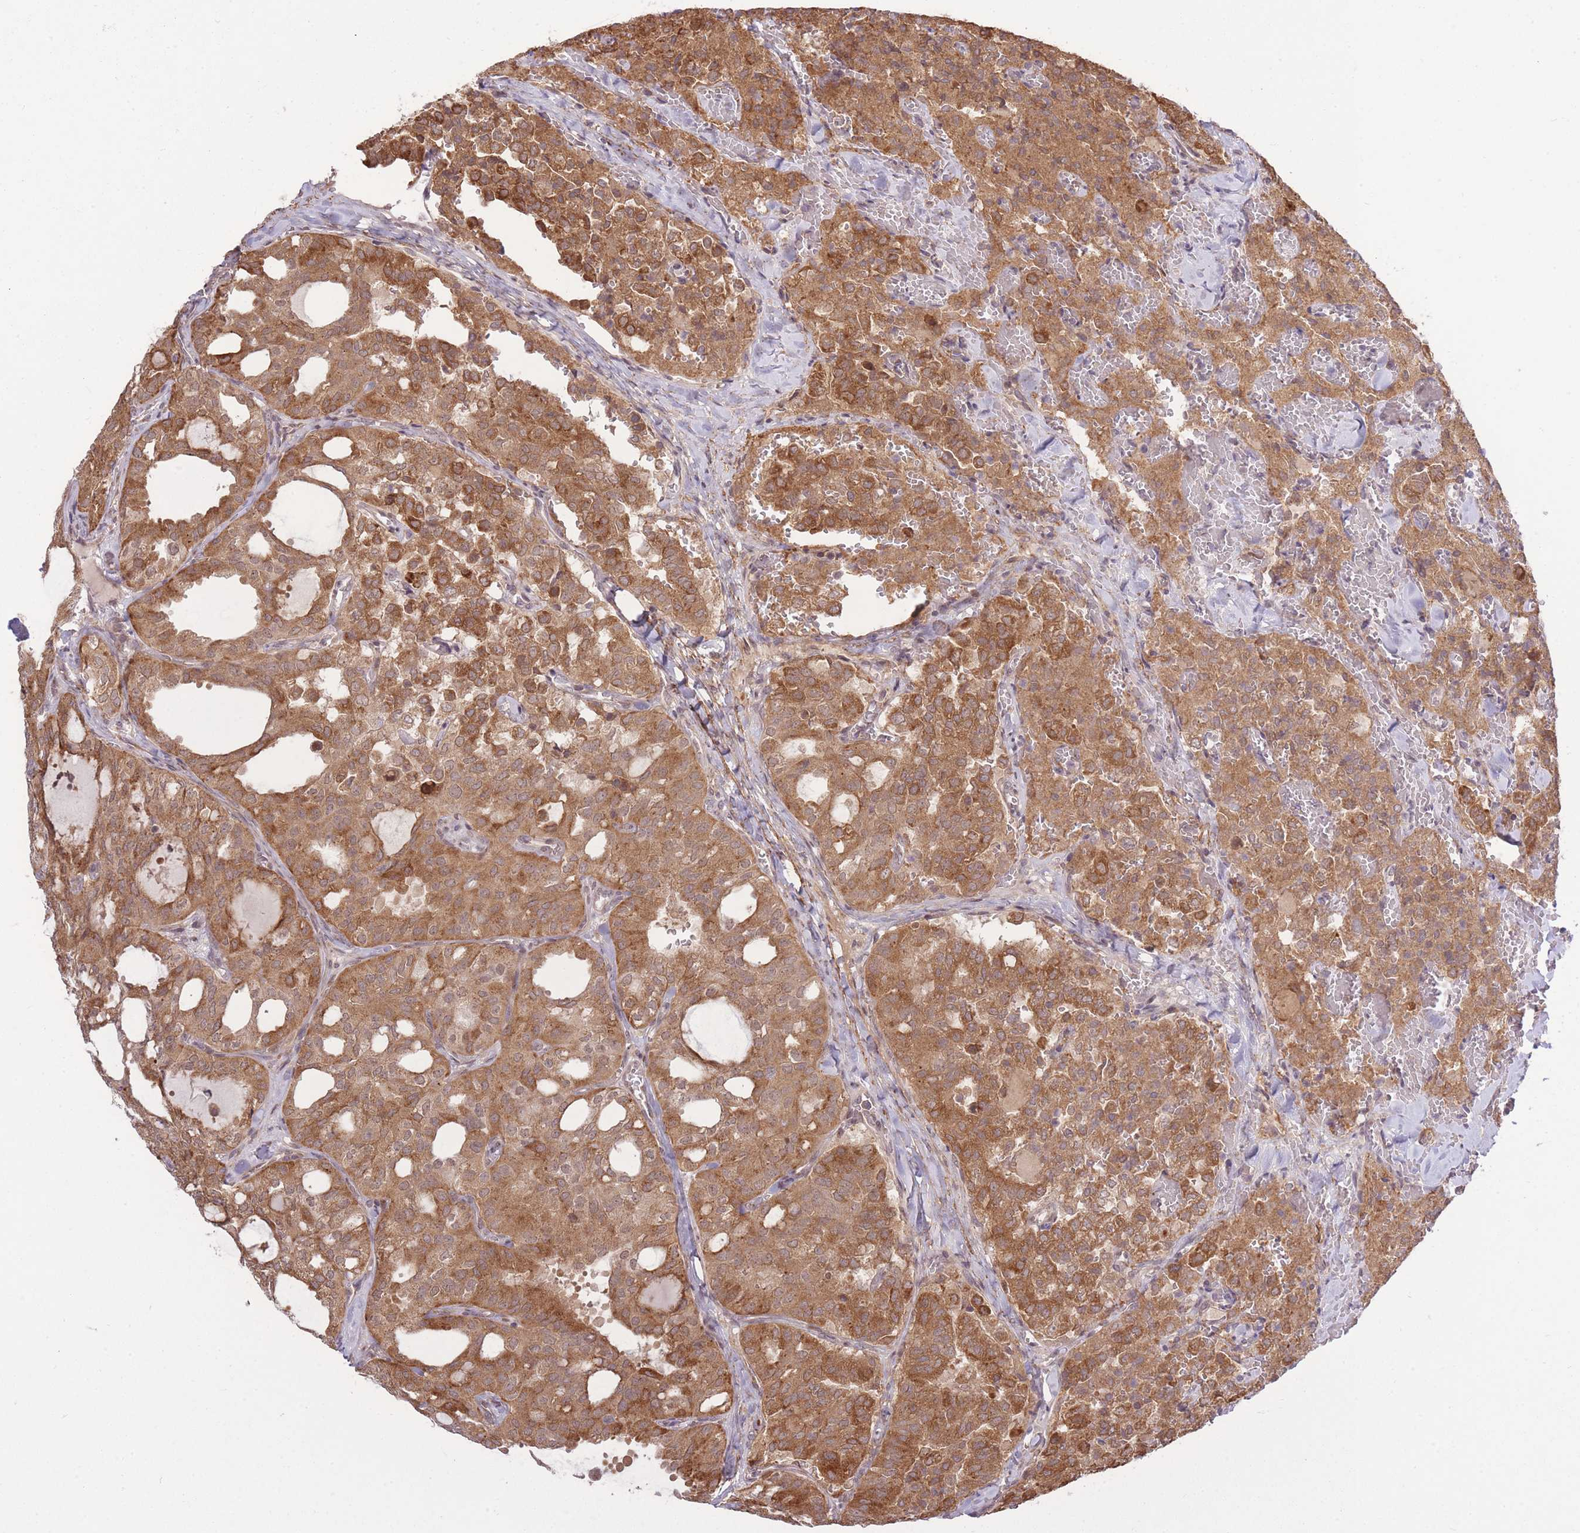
{"staining": {"intensity": "moderate", "quantity": ">75%", "location": "cytoplasmic/membranous"}, "tissue": "thyroid cancer", "cell_type": "Tumor cells", "image_type": "cancer", "snomed": [{"axis": "morphology", "description": "Follicular adenoma carcinoma, NOS"}, {"axis": "topography", "description": "Thyroid gland"}], "caption": "Thyroid follicular adenoma carcinoma was stained to show a protein in brown. There is medium levels of moderate cytoplasmic/membranous positivity in approximately >75% of tumor cells. (DAB IHC, brown staining for protein, blue staining for nuclei).", "gene": "ZNF391", "patient": {"sex": "male", "age": 75}}